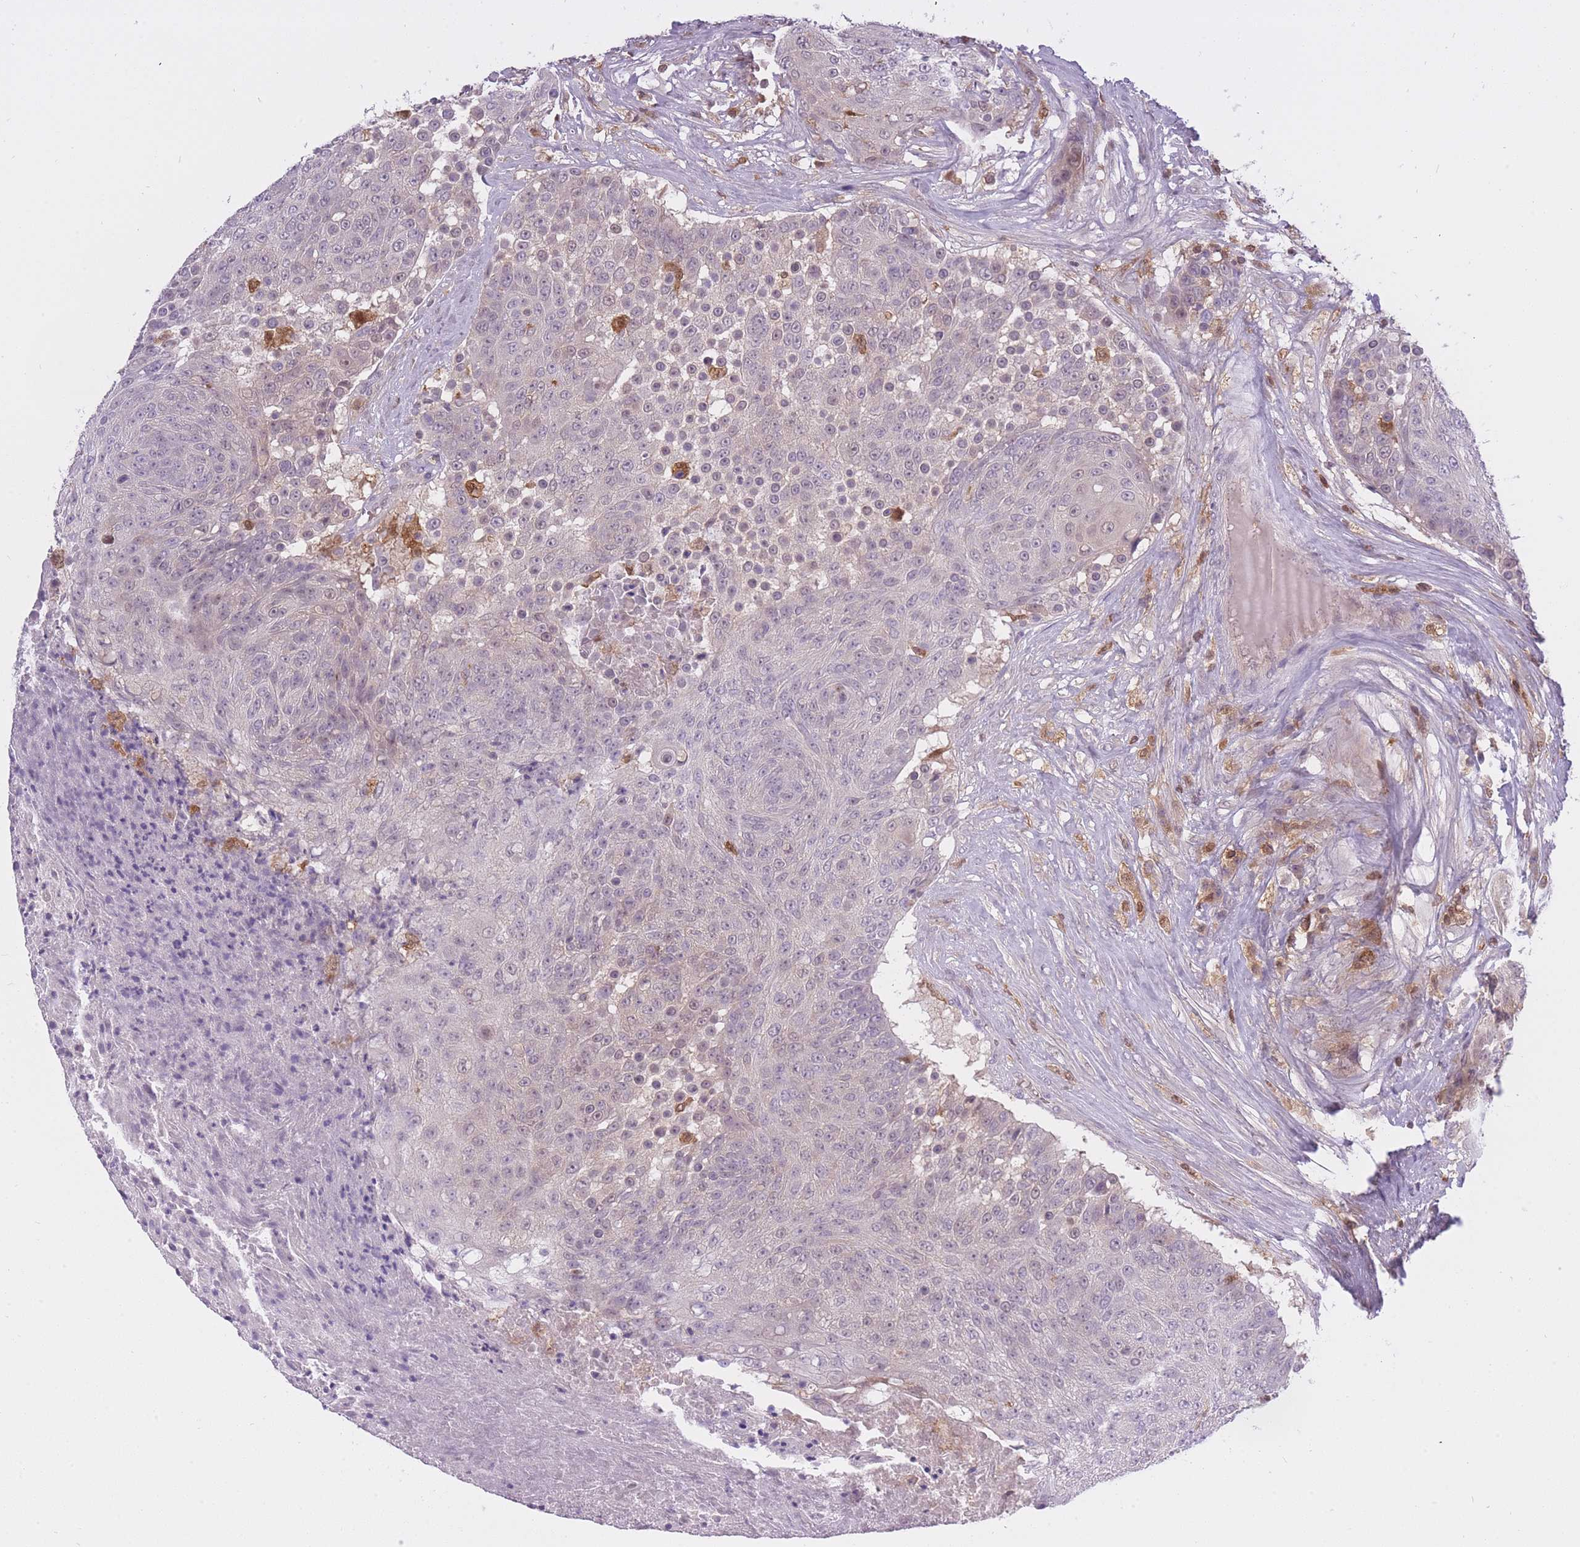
{"staining": {"intensity": "weak", "quantity": "<25%", "location": "cytoplasmic/membranous,nuclear"}, "tissue": "urothelial cancer", "cell_type": "Tumor cells", "image_type": "cancer", "snomed": [{"axis": "morphology", "description": "Urothelial carcinoma, High grade"}, {"axis": "topography", "description": "Urinary bladder"}], "caption": "This micrograph is of urothelial cancer stained with IHC to label a protein in brown with the nuclei are counter-stained blue. There is no positivity in tumor cells. (DAB (3,3'-diaminobenzidine) immunohistochemistry visualized using brightfield microscopy, high magnification).", "gene": "CXorf38", "patient": {"sex": "female", "age": 63}}